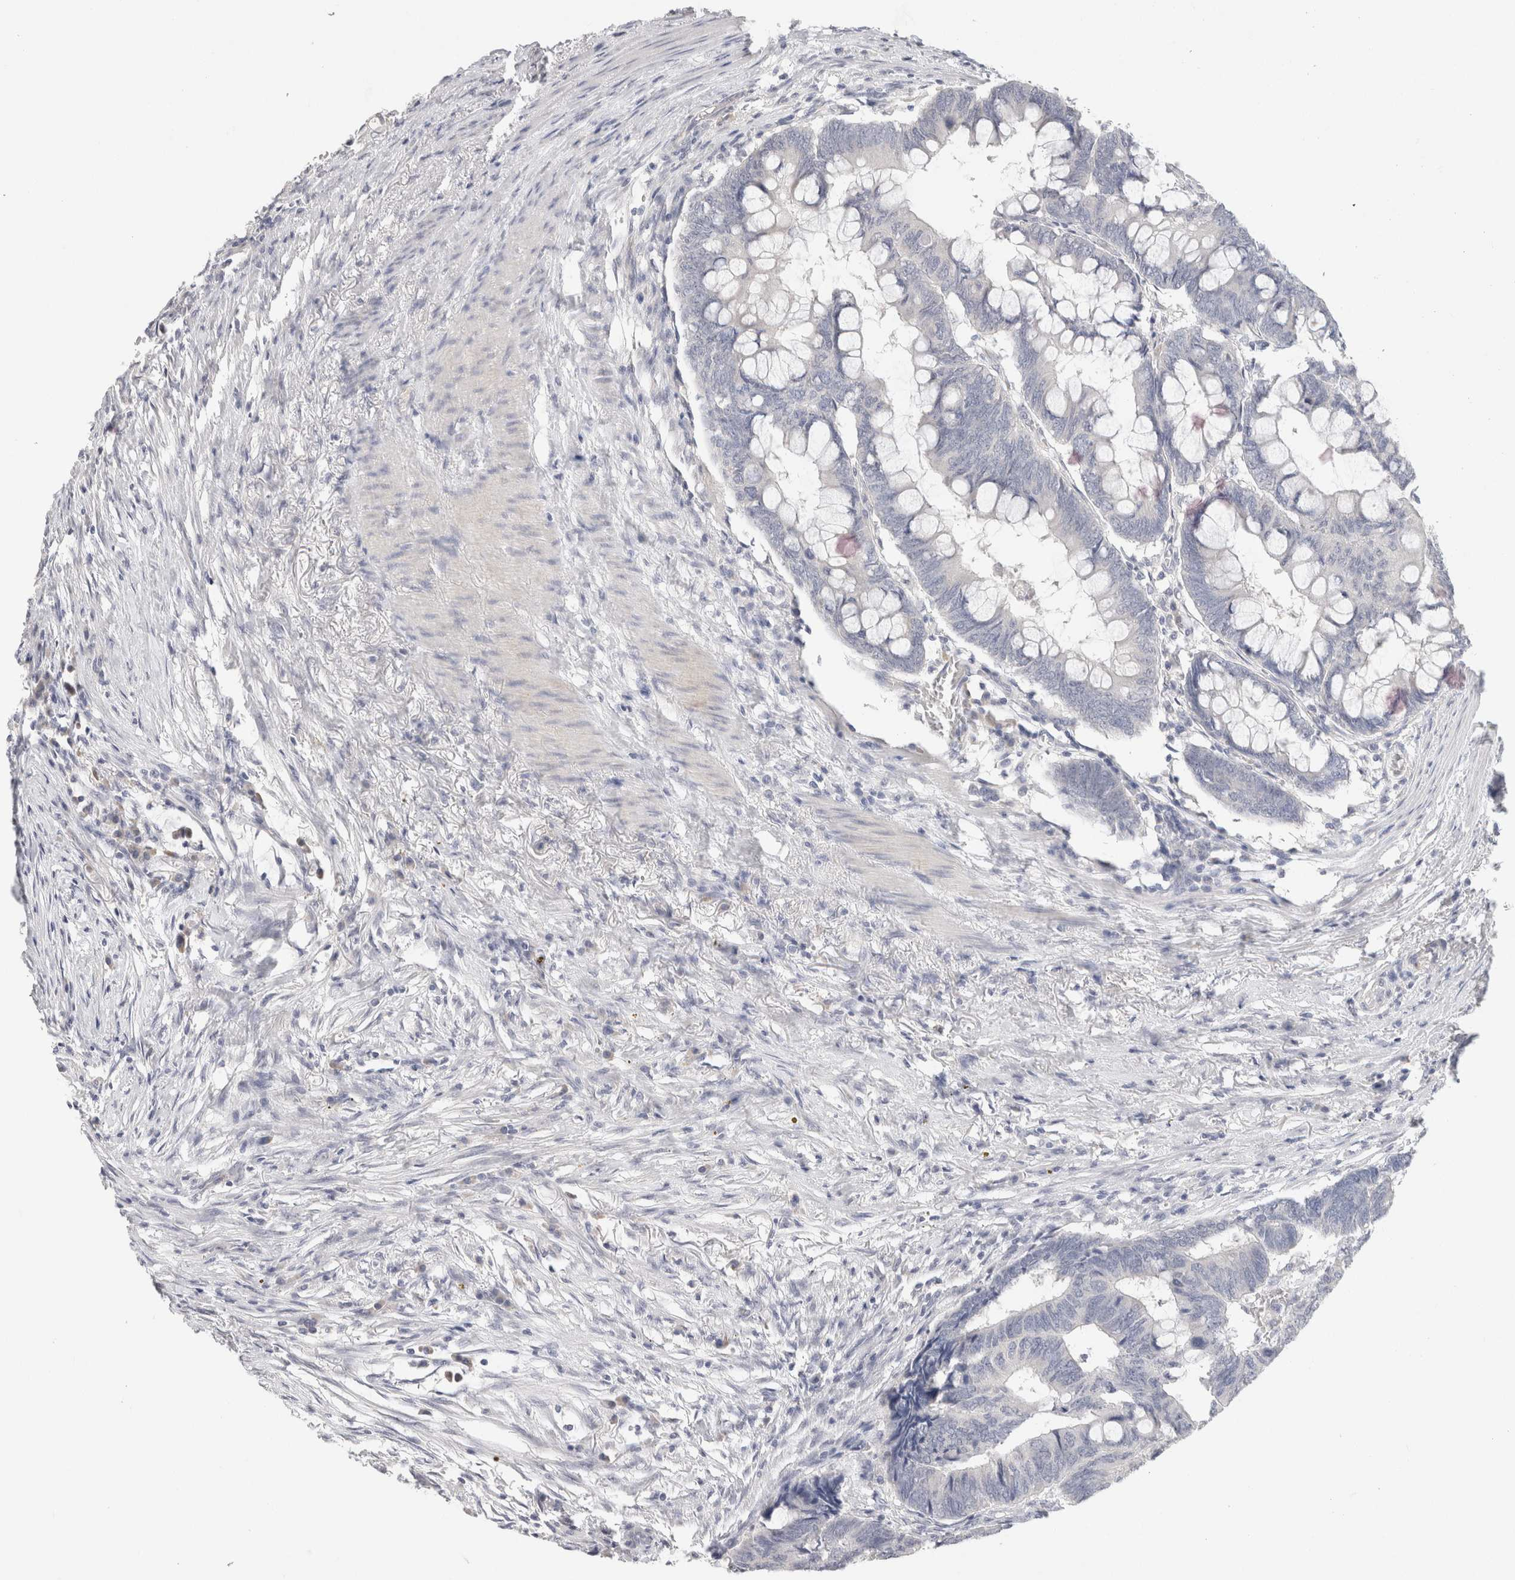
{"staining": {"intensity": "negative", "quantity": "none", "location": "none"}, "tissue": "colorectal cancer", "cell_type": "Tumor cells", "image_type": "cancer", "snomed": [{"axis": "morphology", "description": "Normal tissue, NOS"}, {"axis": "morphology", "description": "Adenocarcinoma, NOS"}, {"axis": "topography", "description": "Rectum"}, {"axis": "topography", "description": "Peripheral nerve tissue"}], "caption": "This is an immunohistochemistry (IHC) histopathology image of human colorectal cancer (adenocarcinoma). There is no expression in tumor cells.", "gene": "CHRM4", "patient": {"sex": "male", "age": 92}}